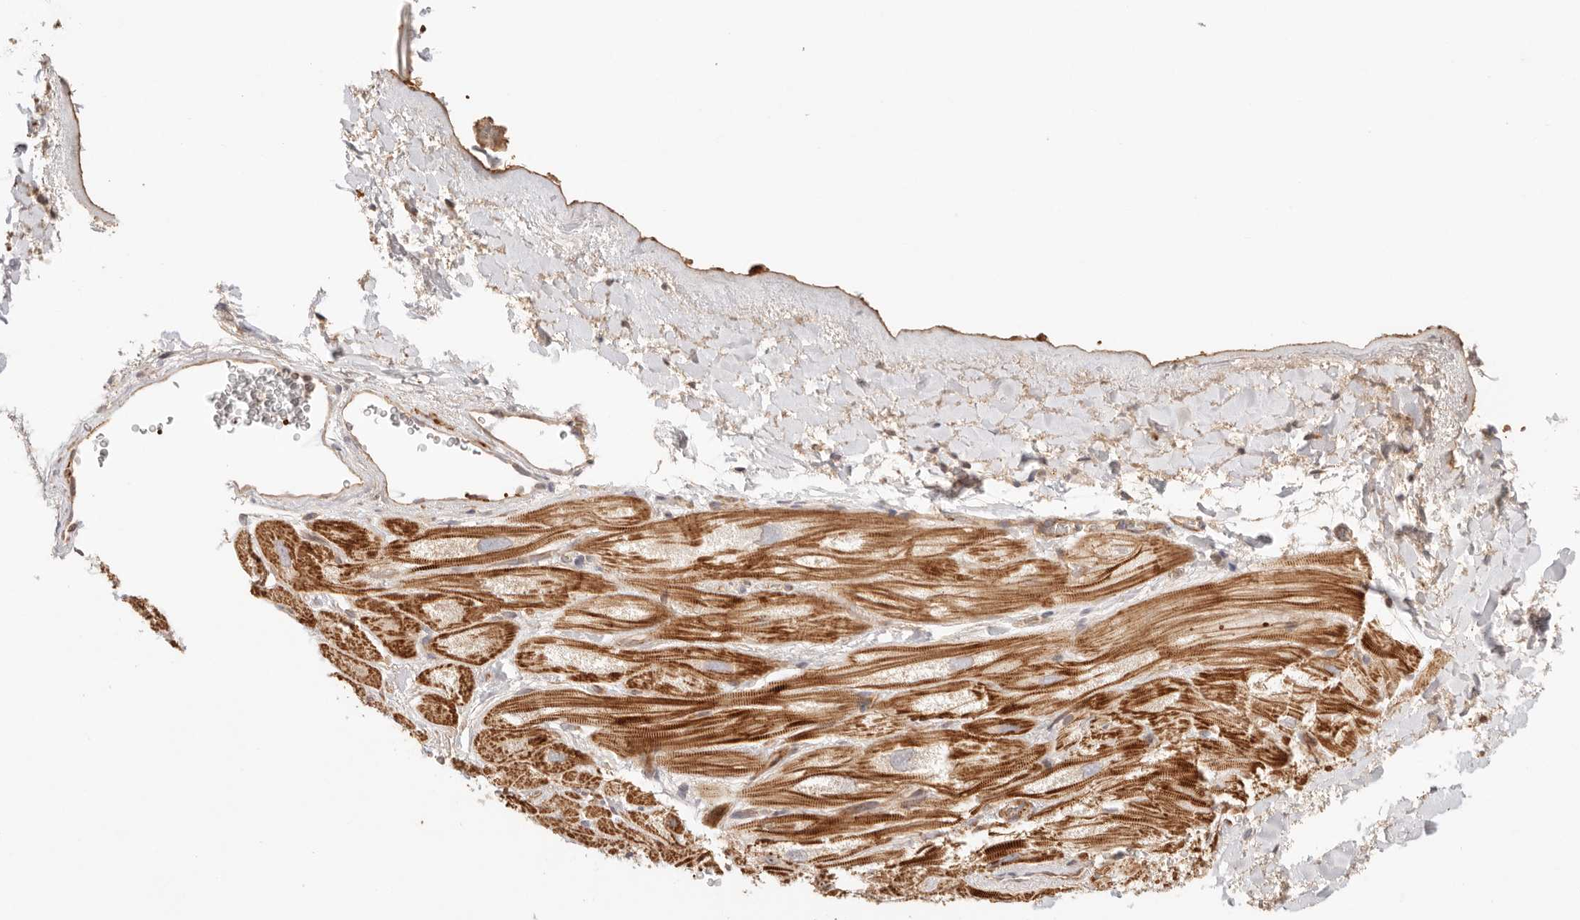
{"staining": {"intensity": "moderate", "quantity": ">75%", "location": "cytoplasmic/membranous"}, "tissue": "heart muscle", "cell_type": "Cardiomyocytes", "image_type": "normal", "snomed": [{"axis": "morphology", "description": "Normal tissue, NOS"}, {"axis": "topography", "description": "Heart"}], "caption": "DAB immunohistochemical staining of unremarkable human heart muscle exhibits moderate cytoplasmic/membranous protein positivity in approximately >75% of cardiomyocytes.", "gene": "IL1R2", "patient": {"sex": "male", "age": 49}}